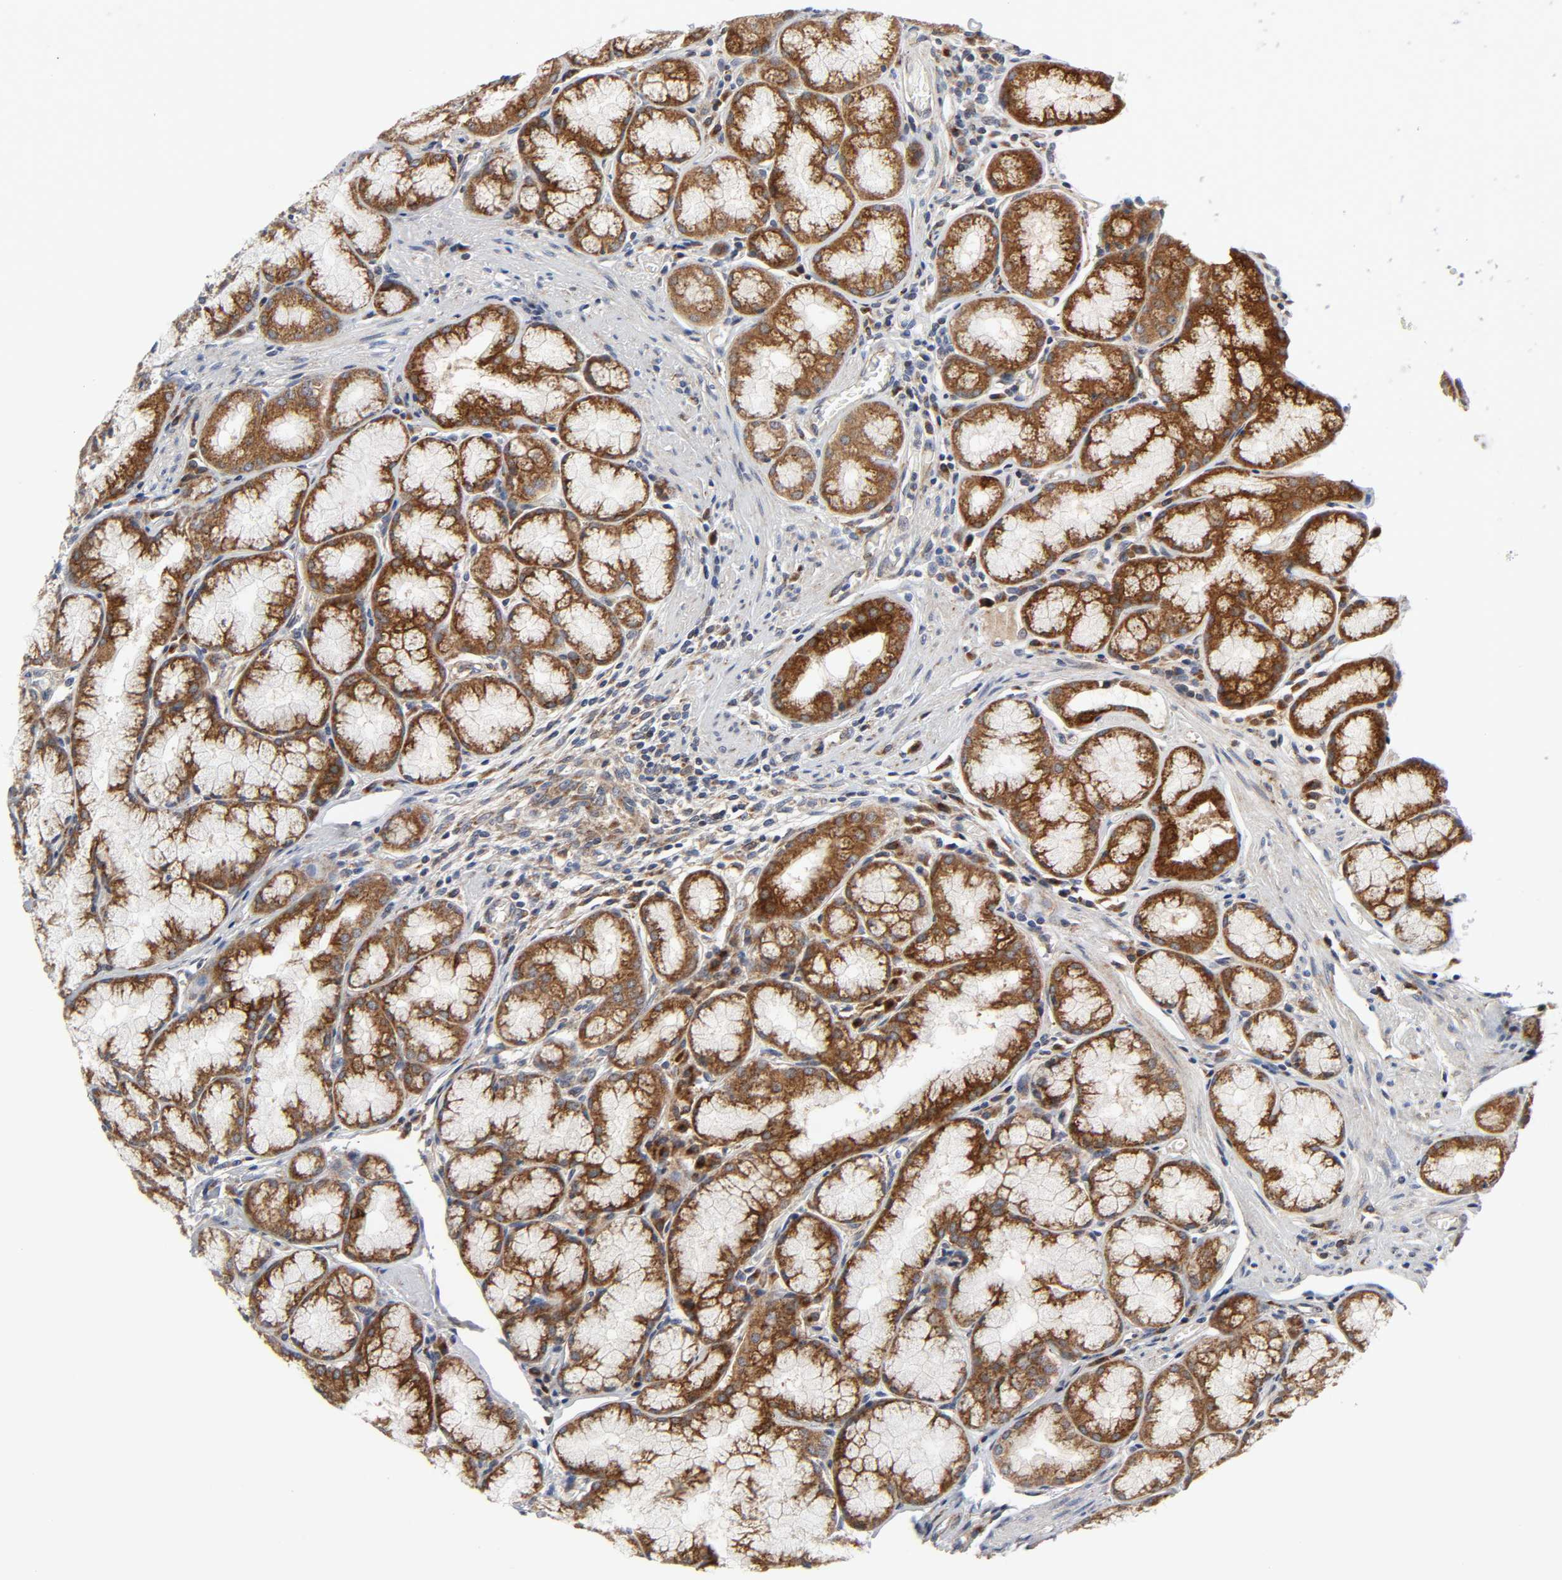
{"staining": {"intensity": "strong", "quantity": ">75%", "location": "cytoplasmic/membranous"}, "tissue": "stomach", "cell_type": "Glandular cells", "image_type": "normal", "snomed": [{"axis": "morphology", "description": "Normal tissue, NOS"}, {"axis": "topography", "description": "Stomach, lower"}], "caption": "Normal stomach reveals strong cytoplasmic/membranous positivity in approximately >75% of glandular cells, visualized by immunohistochemistry. (Brightfield microscopy of DAB IHC at high magnification).", "gene": "BAX", "patient": {"sex": "male", "age": 56}}